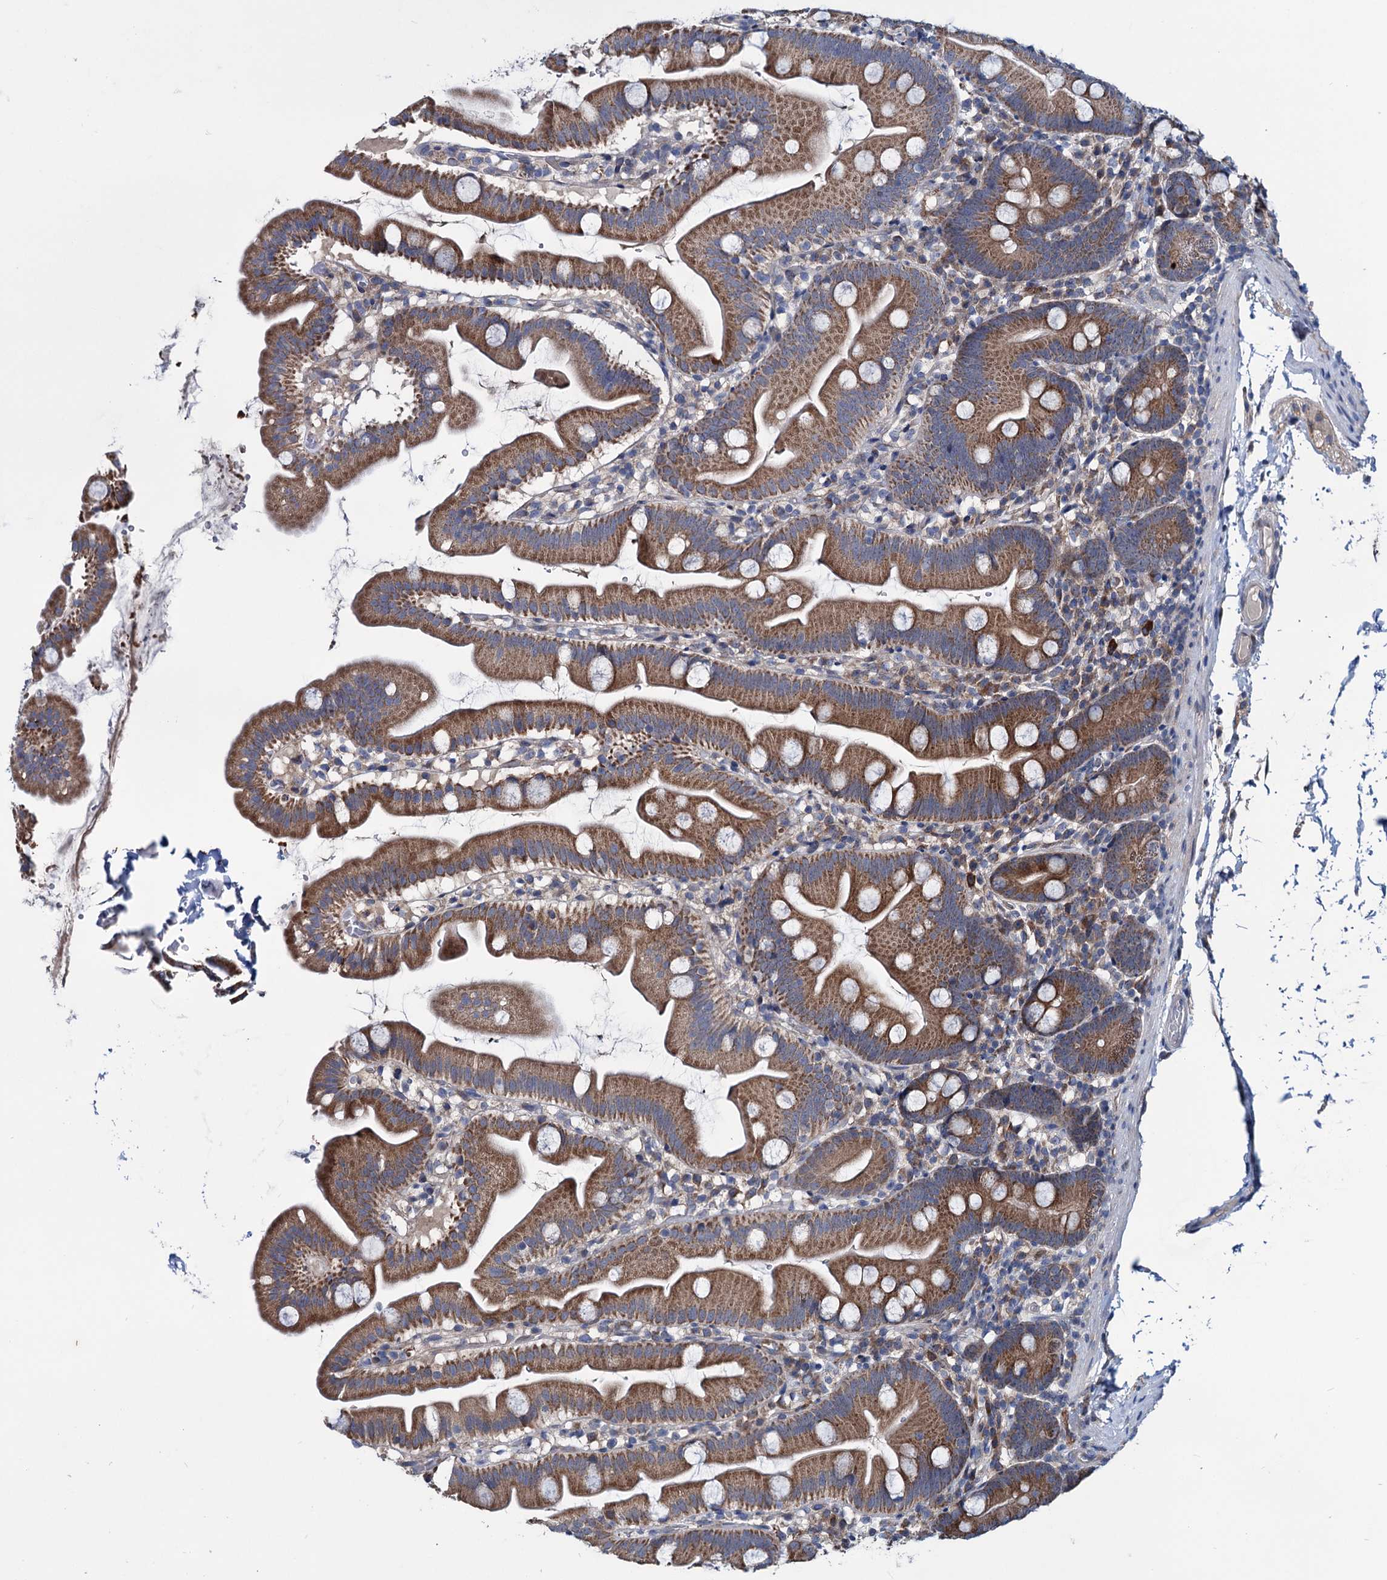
{"staining": {"intensity": "moderate", "quantity": ">75%", "location": "cytoplasmic/membranous"}, "tissue": "small intestine", "cell_type": "Glandular cells", "image_type": "normal", "snomed": [{"axis": "morphology", "description": "Normal tissue, NOS"}, {"axis": "topography", "description": "Small intestine"}], "caption": "Protein staining reveals moderate cytoplasmic/membranous positivity in about >75% of glandular cells in unremarkable small intestine.", "gene": "EYA4", "patient": {"sex": "female", "age": 68}}